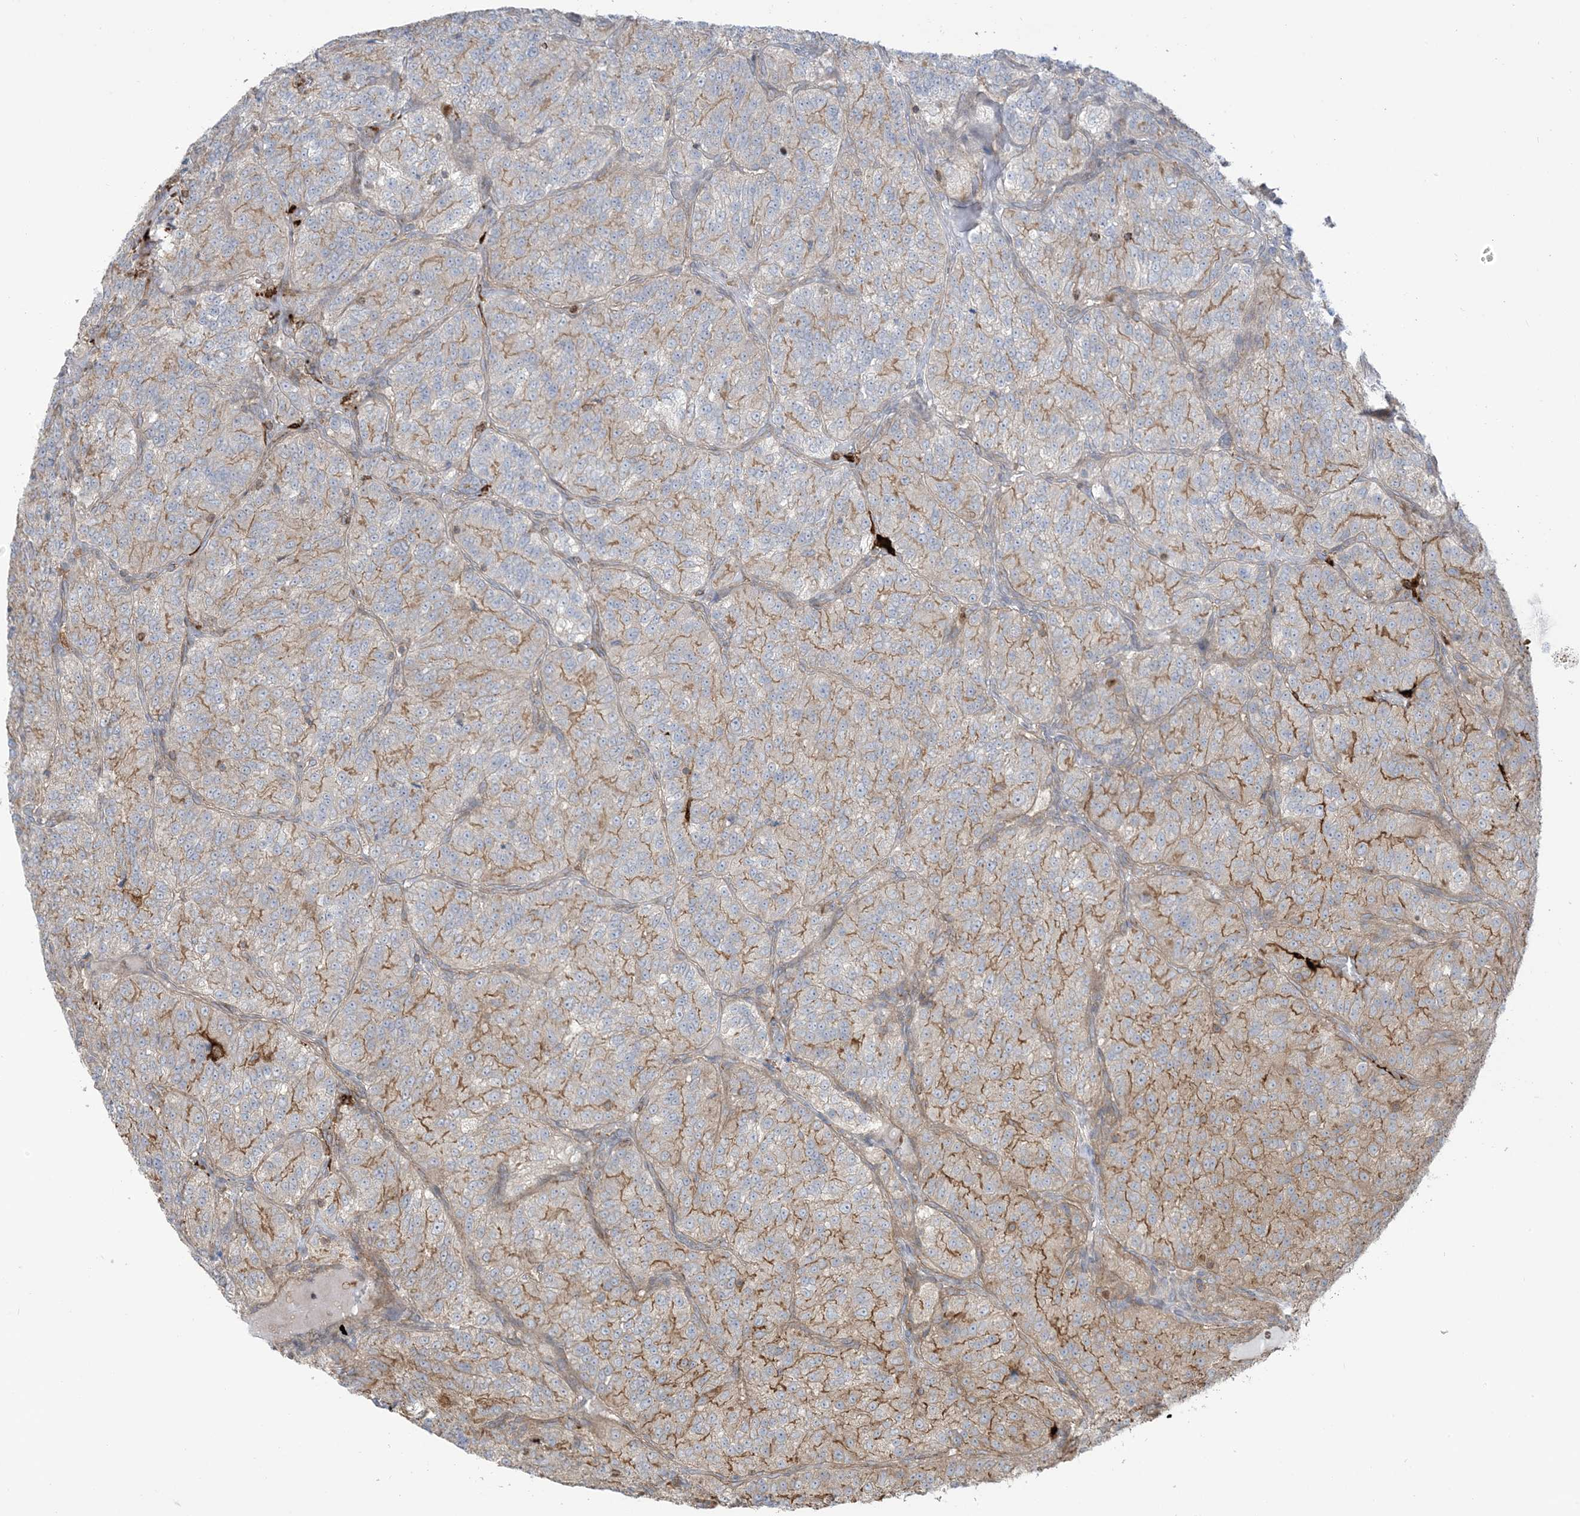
{"staining": {"intensity": "moderate", "quantity": "25%-75%", "location": "cytoplasmic/membranous"}, "tissue": "renal cancer", "cell_type": "Tumor cells", "image_type": "cancer", "snomed": [{"axis": "morphology", "description": "Adenocarcinoma, NOS"}, {"axis": "topography", "description": "Kidney"}], "caption": "High-power microscopy captured an immunohistochemistry micrograph of renal cancer, revealing moderate cytoplasmic/membranous staining in about 25%-75% of tumor cells.", "gene": "ICMT", "patient": {"sex": "female", "age": 63}}